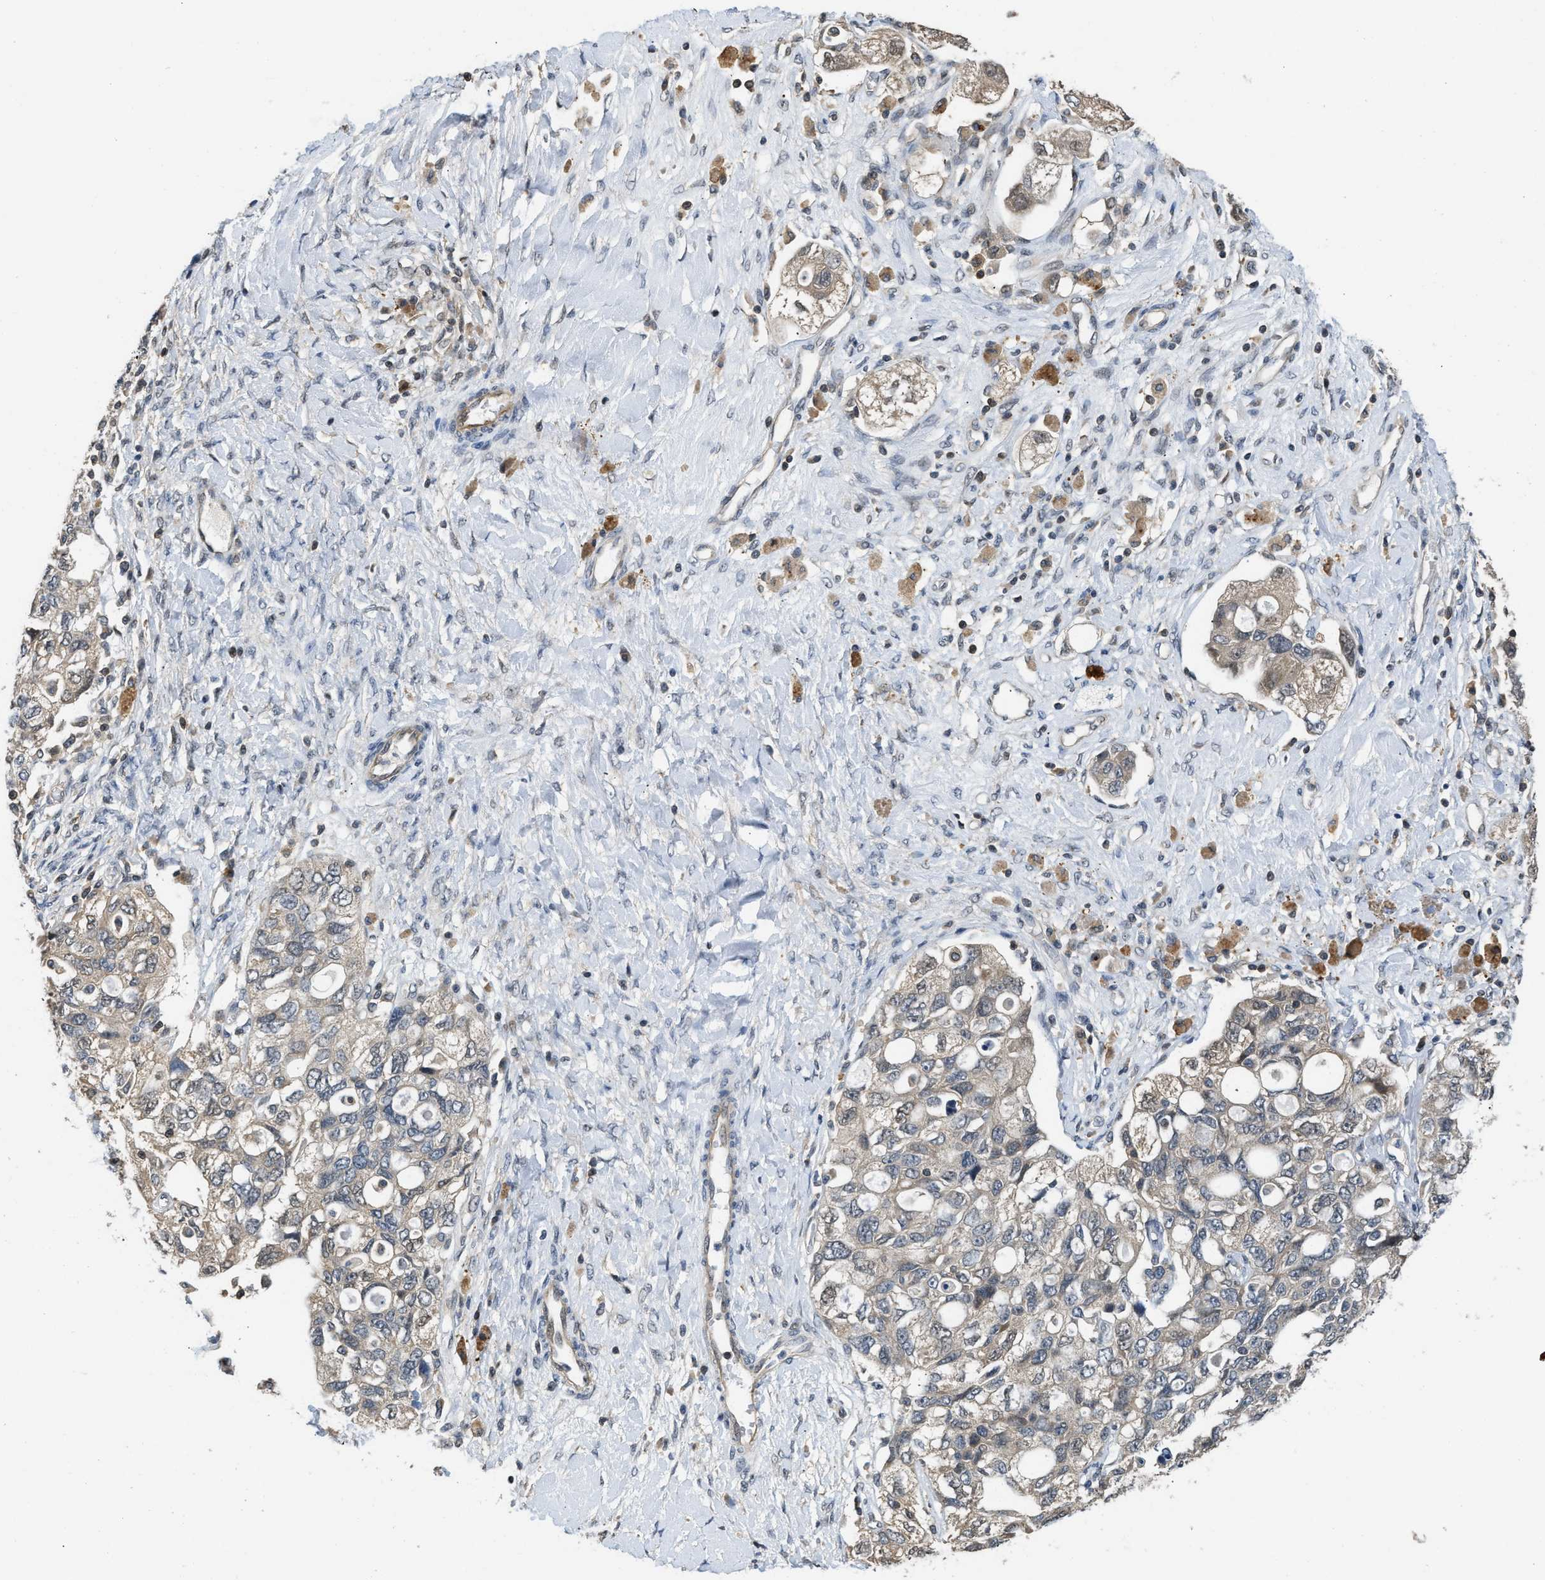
{"staining": {"intensity": "weak", "quantity": ">75%", "location": "cytoplasmic/membranous"}, "tissue": "ovarian cancer", "cell_type": "Tumor cells", "image_type": "cancer", "snomed": [{"axis": "morphology", "description": "Carcinoma, NOS"}, {"axis": "morphology", "description": "Cystadenocarcinoma, serous, NOS"}, {"axis": "topography", "description": "Ovary"}], "caption": "Brown immunohistochemical staining in serous cystadenocarcinoma (ovarian) displays weak cytoplasmic/membranous expression in approximately >75% of tumor cells. The staining was performed using DAB to visualize the protein expression in brown, while the nuclei were stained in blue with hematoxylin (Magnification: 20x).", "gene": "TES", "patient": {"sex": "female", "age": 69}}